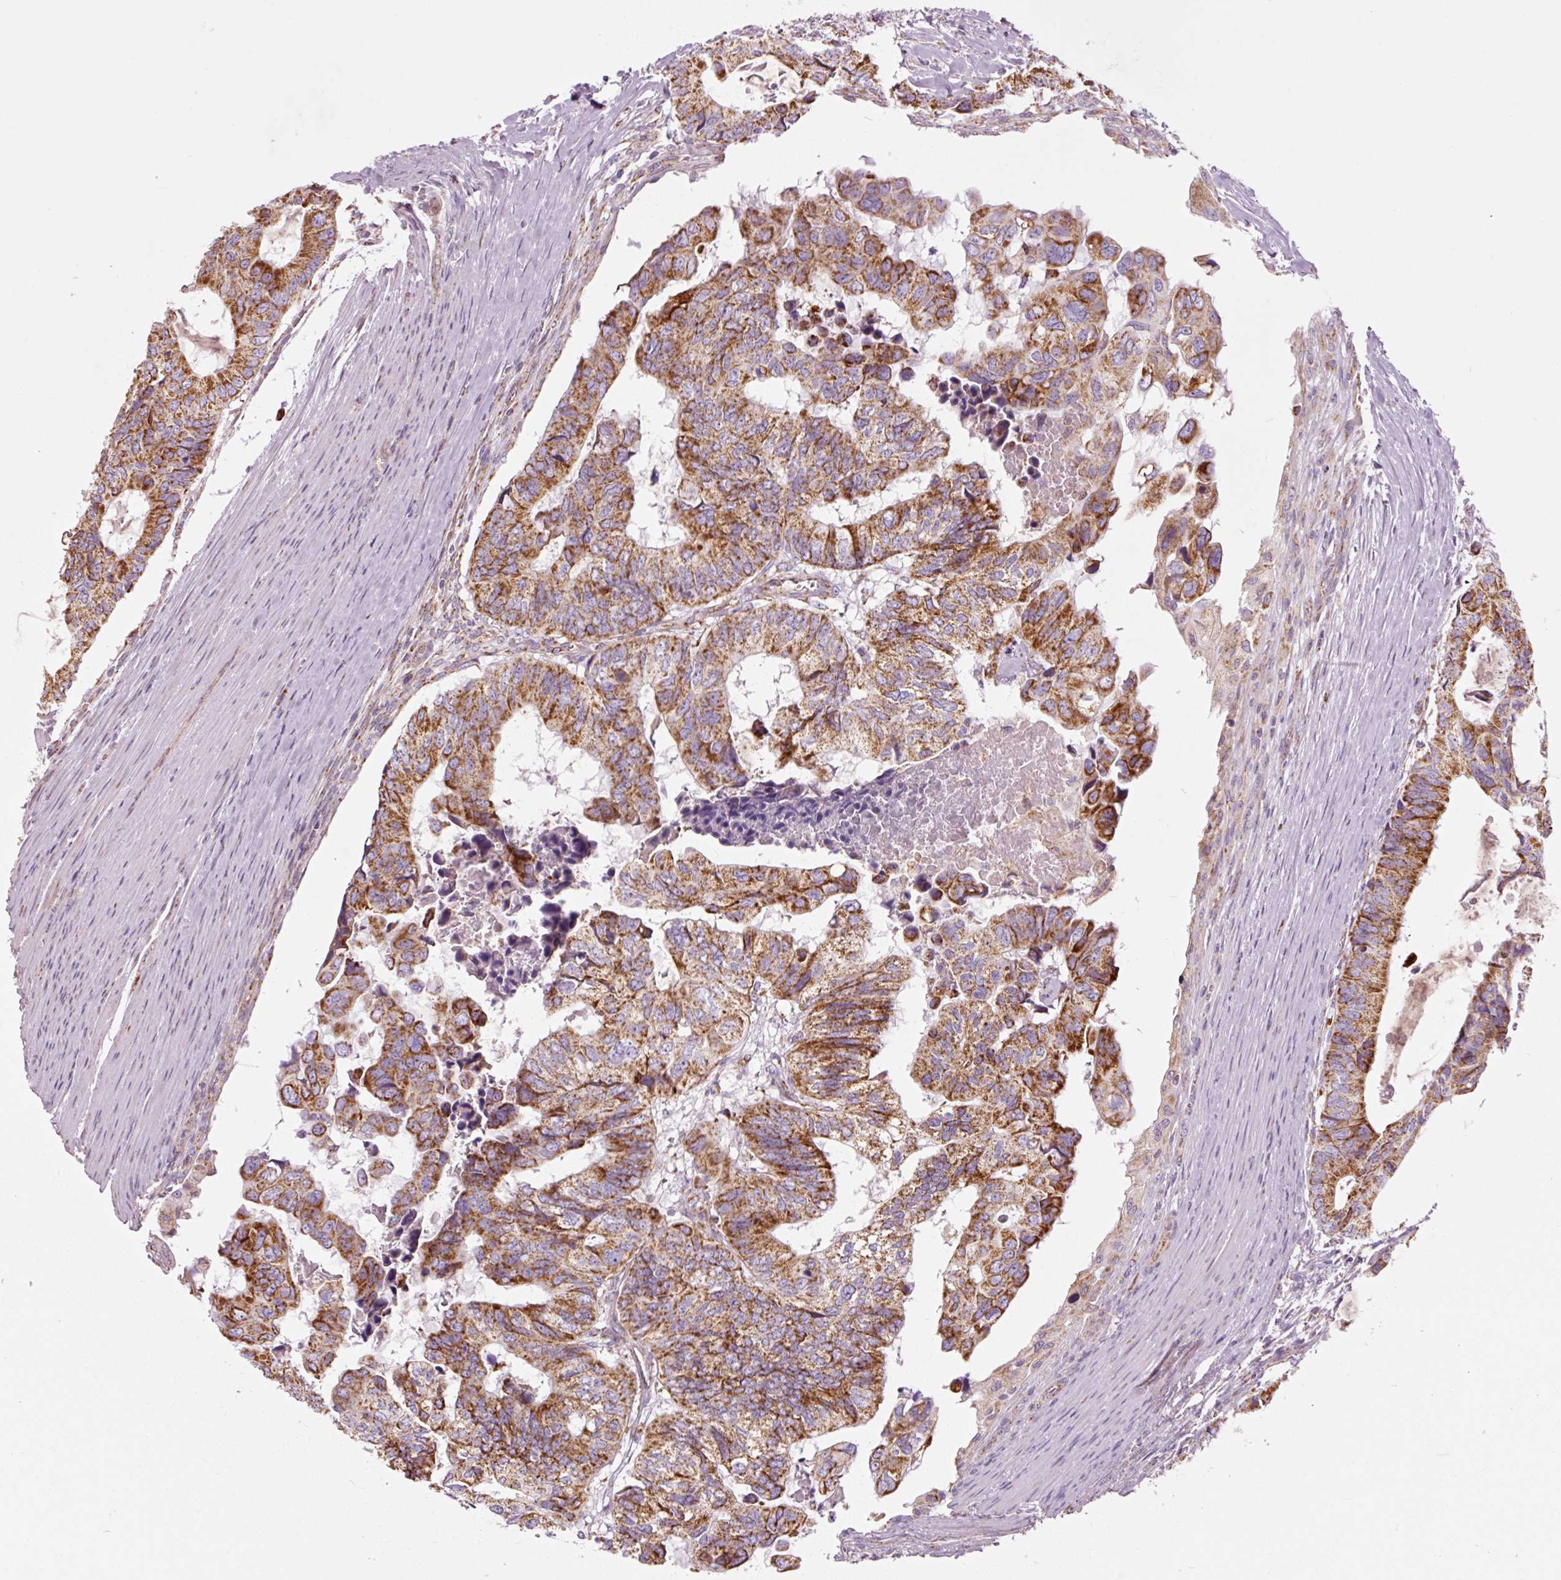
{"staining": {"intensity": "strong", "quantity": ">75%", "location": "cytoplasmic/membranous"}, "tissue": "colorectal cancer", "cell_type": "Tumor cells", "image_type": "cancer", "snomed": [{"axis": "morphology", "description": "Adenocarcinoma, NOS"}, {"axis": "topography", "description": "Colon"}], "caption": "A high-resolution micrograph shows immunohistochemistry (IHC) staining of adenocarcinoma (colorectal), which reveals strong cytoplasmic/membranous positivity in approximately >75% of tumor cells.", "gene": "NDUFB4", "patient": {"sex": "male", "age": 85}}